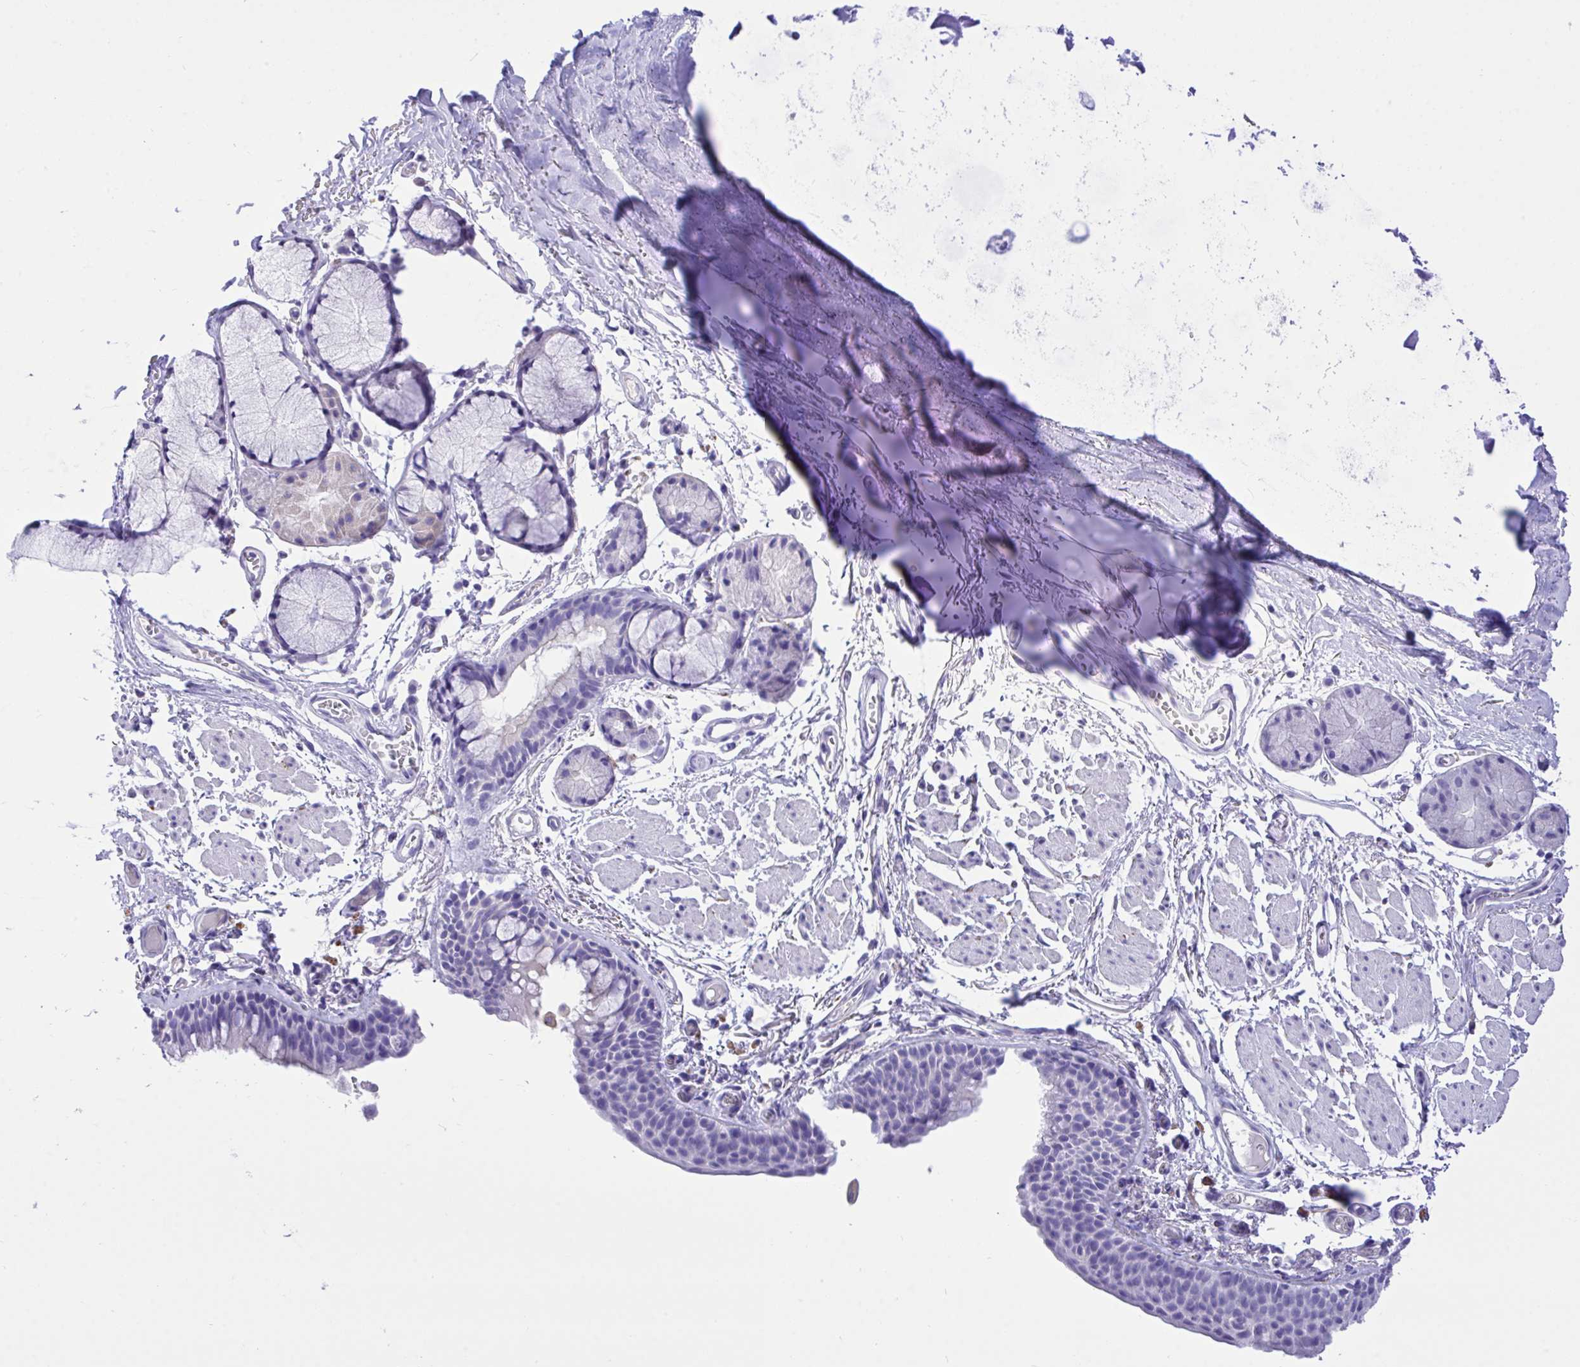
{"staining": {"intensity": "negative", "quantity": "none", "location": "none"}, "tissue": "bronchus", "cell_type": "Respiratory epithelial cells", "image_type": "normal", "snomed": [{"axis": "morphology", "description": "Normal tissue, NOS"}, {"axis": "topography", "description": "Cartilage tissue"}, {"axis": "topography", "description": "Bronchus"}], "caption": "Immunohistochemistry photomicrograph of benign human bronchus stained for a protein (brown), which shows no staining in respiratory epithelial cells.", "gene": "MON1A", "patient": {"sex": "female", "age": 79}}